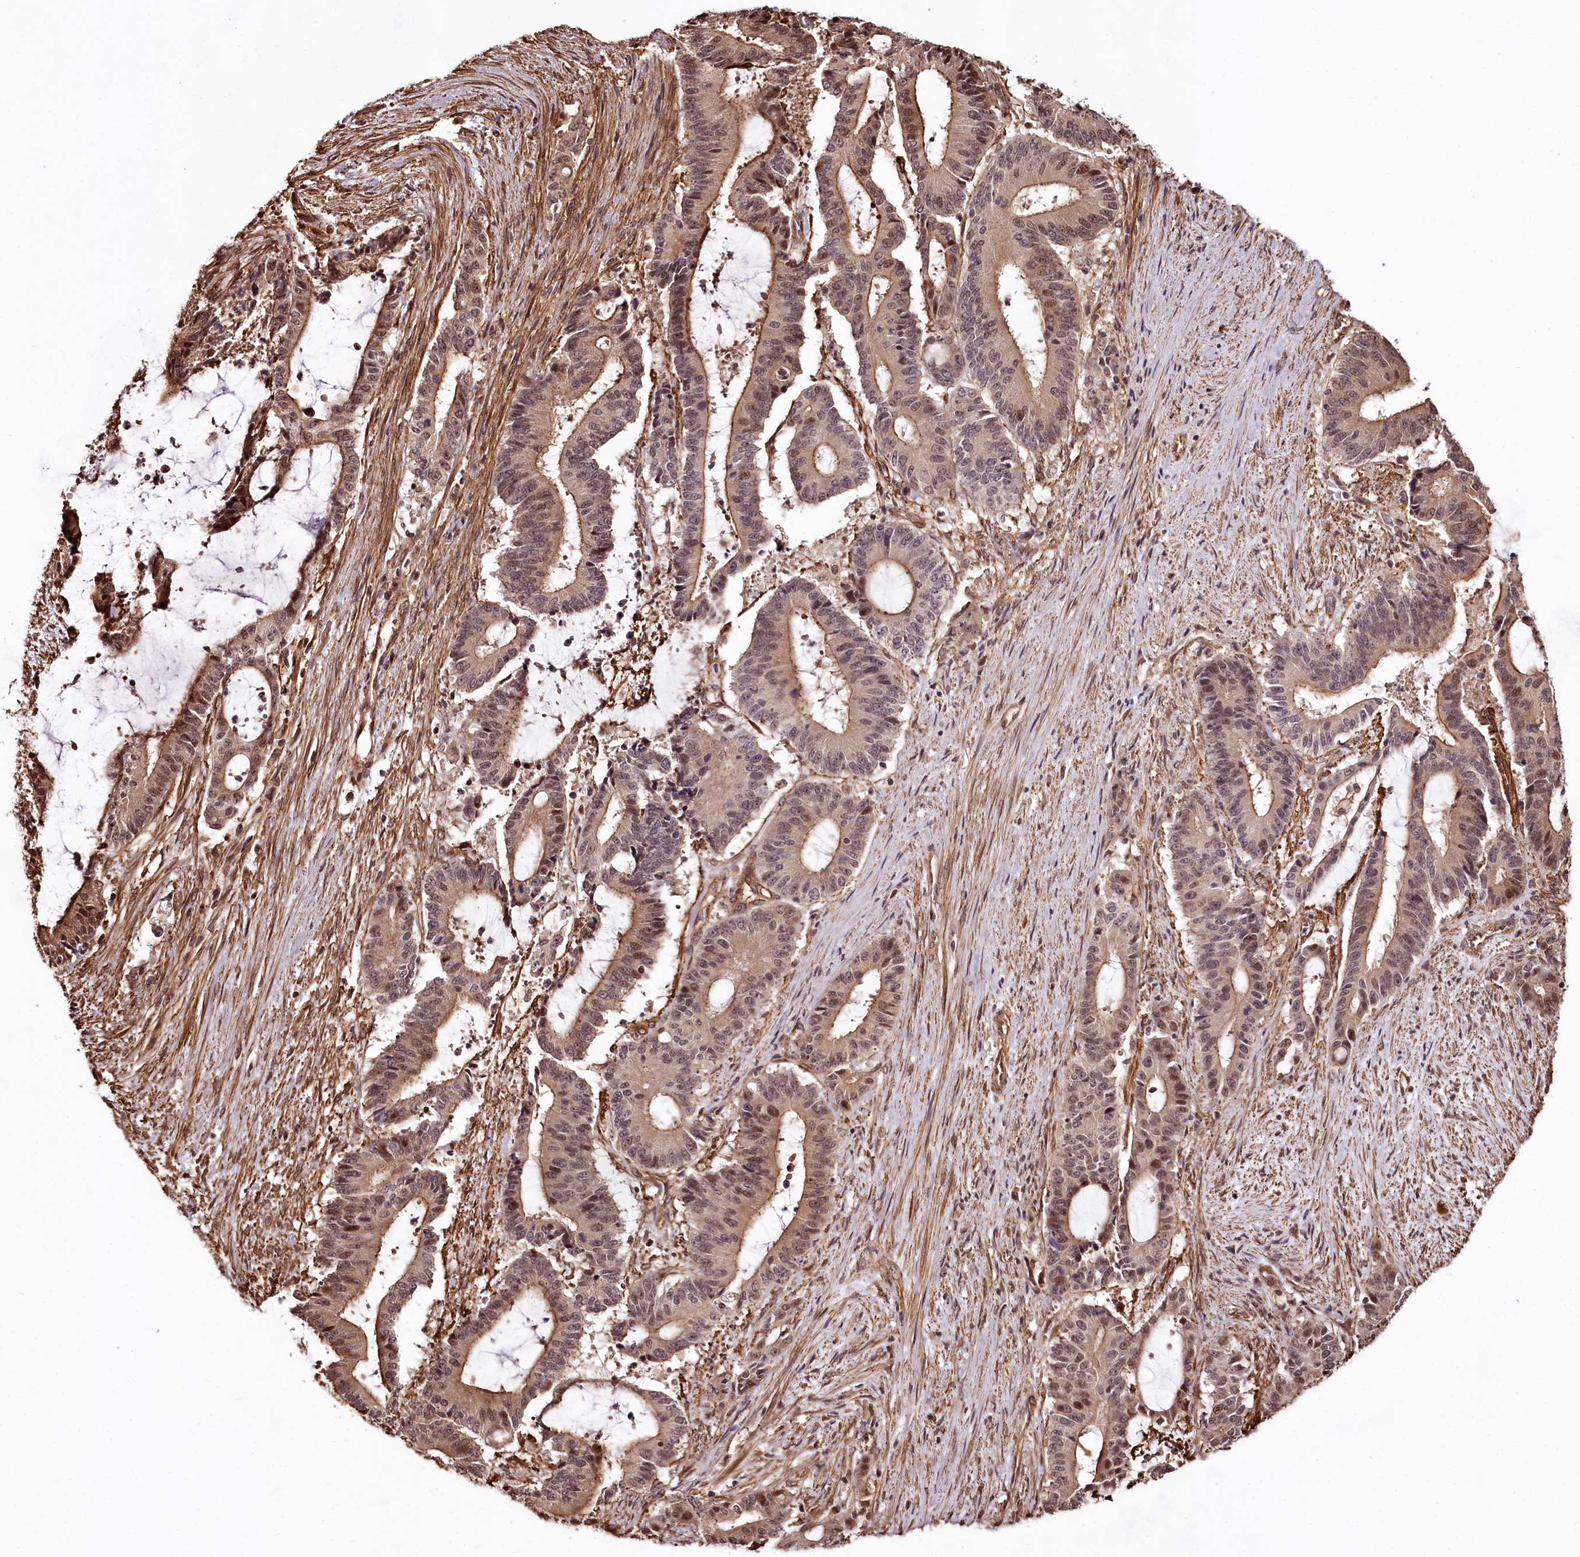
{"staining": {"intensity": "moderate", "quantity": ">75%", "location": "cytoplasmic/membranous,nuclear"}, "tissue": "liver cancer", "cell_type": "Tumor cells", "image_type": "cancer", "snomed": [{"axis": "morphology", "description": "Normal tissue, NOS"}, {"axis": "morphology", "description": "Cholangiocarcinoma"}, {"axis": "topography", "description": "Liver"}, {"axis": "topography", "description": "Peripheral nerve tissue"}], "caption": "Tumor cells display moderate cytoplasmic/membranous and nuclear staining in approximately >75% of cells in liver cancer.", "gene": "TTC33", "patient": {"sex": "female", "age": 73}}